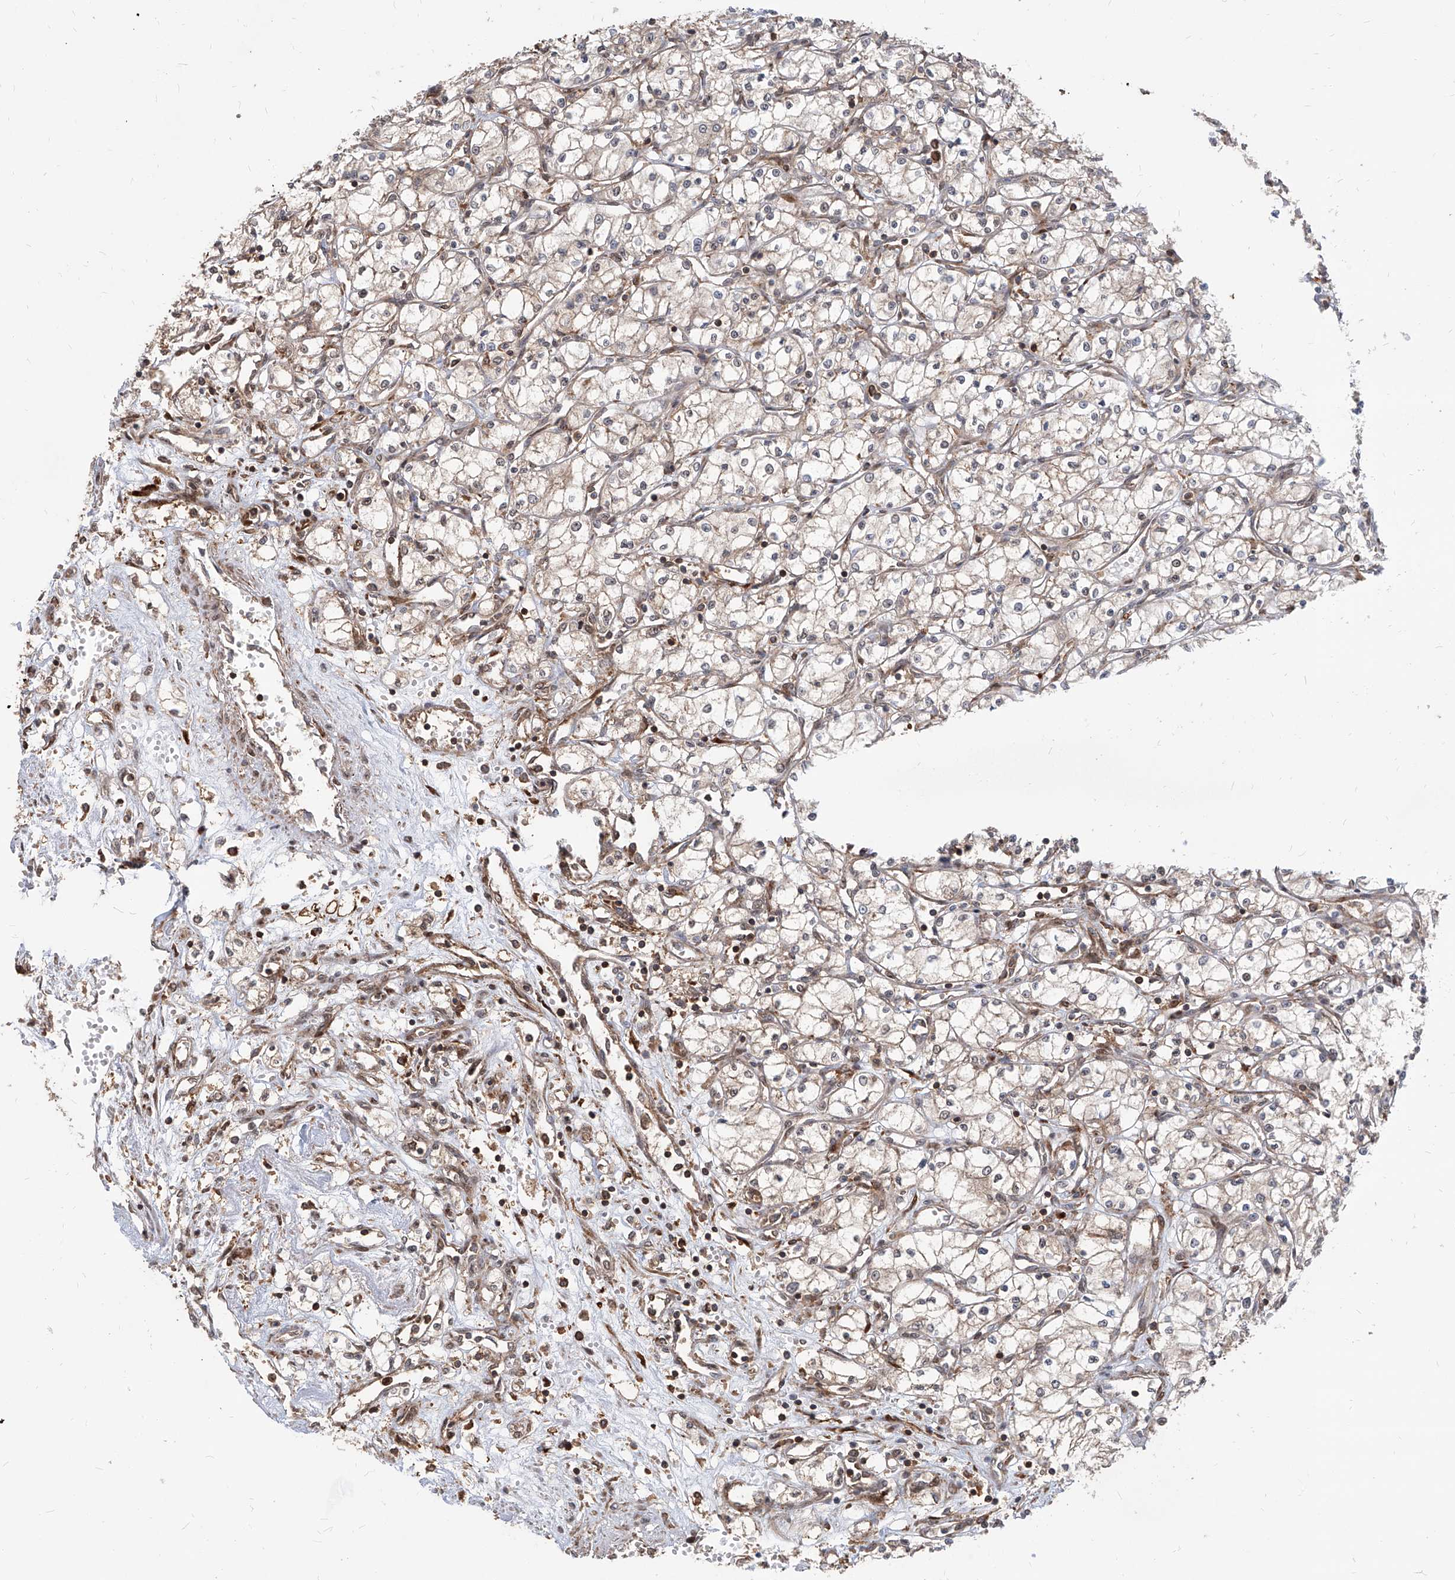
{"staining": {"intensity": "weak", "quantity": ">75%", "location": "cytoplasmic/membranous"}, "tissue": "renal cancer", "cell_type": "Tumor cells", "image_type": "cancer", "snomed": [{"axis": "morphology", "description": "Adenocarcinoma, NOS"}, {"axis": "topography", "description": "Kidney"}], "caption": "Immunohistochemistry (IHC) micrograph of neoplastic tissue: human adenocarcinoma (renal) stained using immunohistochemistry (IHC) demonstrates low levels of weak protein expression localized specifically in the cytoplasmic/membranous of tumor cells, appearing as a cytoplasmic/membranous brown color.", "gene": "MAGED2", "patient": {"sex": "male", "age": 59}}